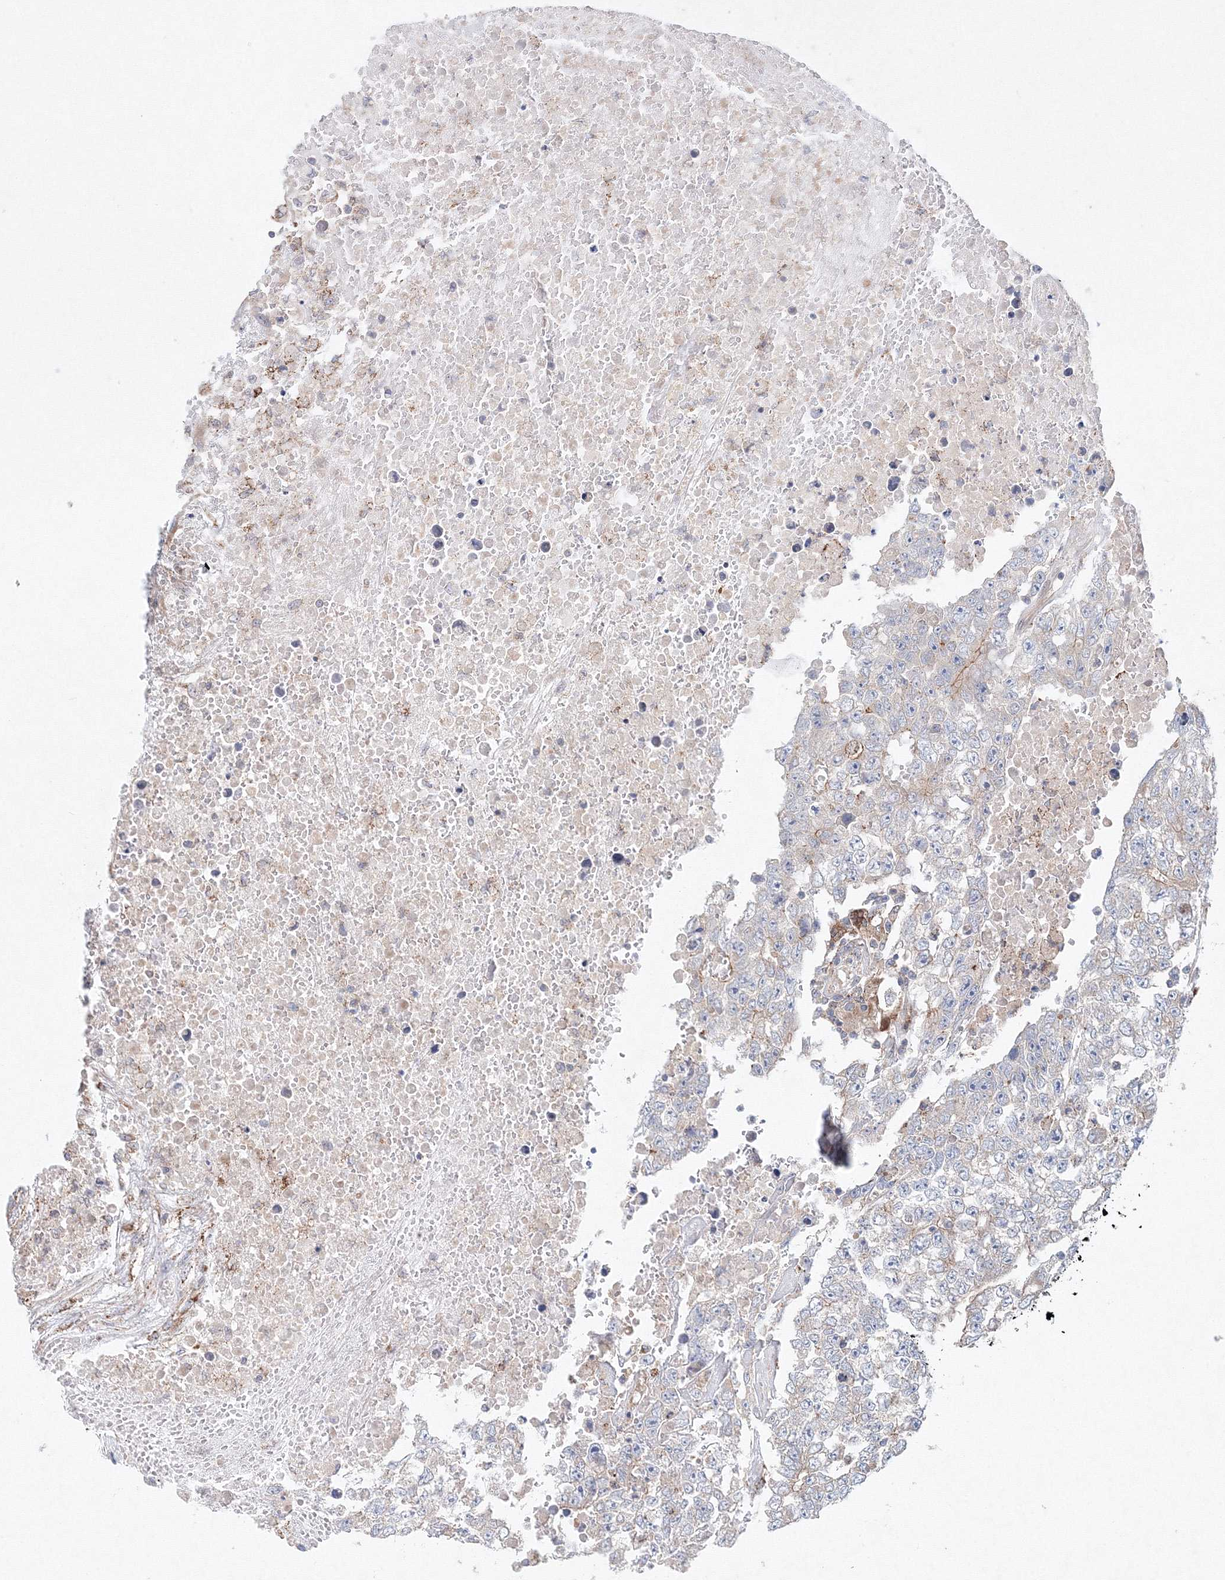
{"staining": {"intensity": "negative", "quantity": "none", "location": "none"}, "tissue": "testis cancer", "cell_type": "Tumor cells", "image_type": "cancer", "snomed": [{"axis": "morphology", "description": "Carcinoma, Embryonal, NOS"}, {"axis": "topography", "description": "Testis"}], "caption": "Immunohistochemistry (IHC) histopathology image of human embryonal carcinoma (testis) stained for a protein (brown), which reveals no staining in tumor cells.", "gene": "WDR49", "patient": {"sex": "male", "age": 25}}